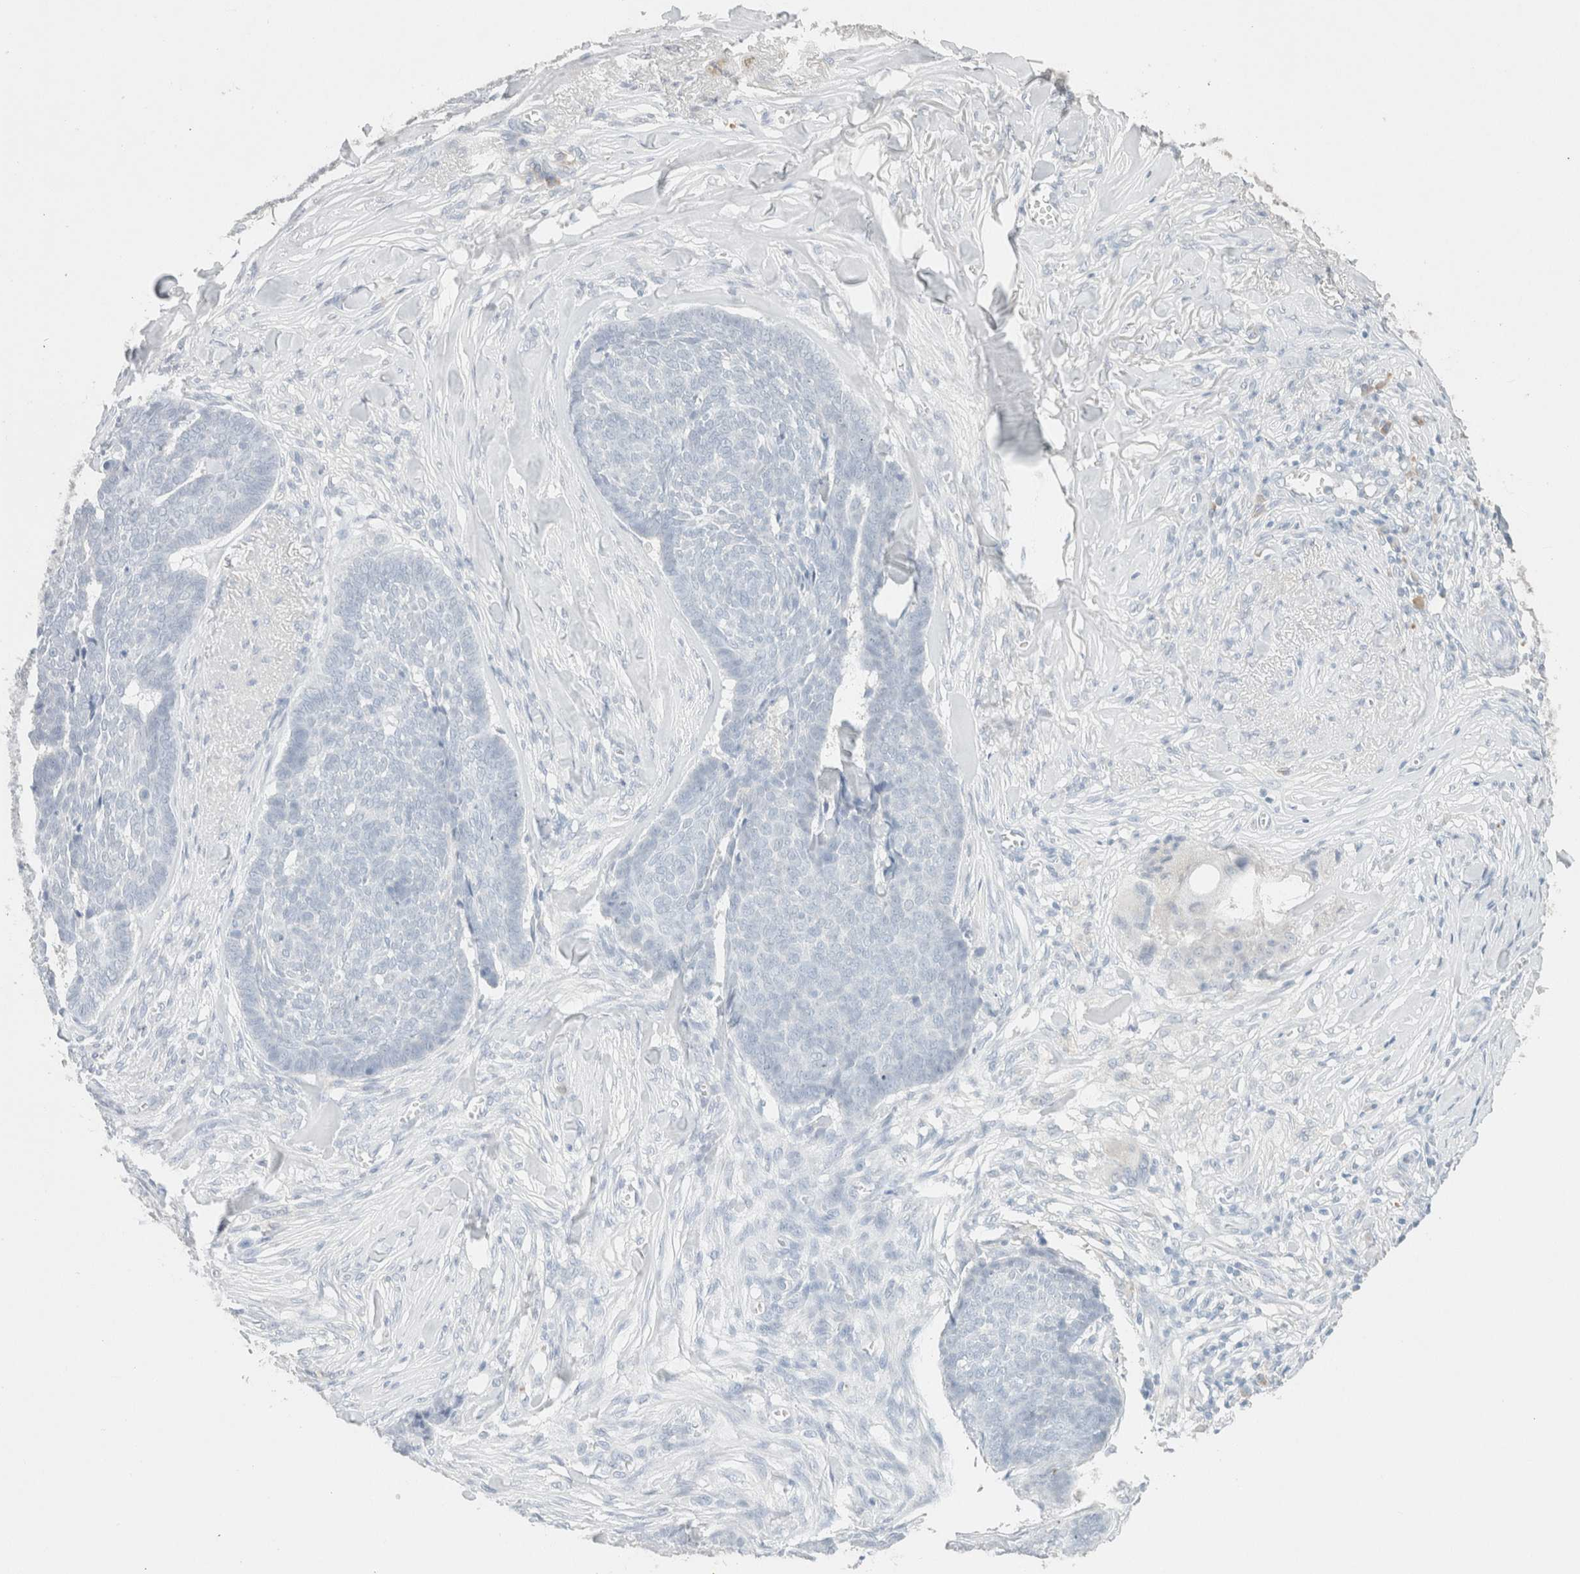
{"staining": {"intensity": "negative", "quantity": "none", "location": "none"}, "tissue": "skin cancer", "cell_type": "Tumor cells", "image_type": "cancer", "snomed": [{"axis": "morphology", "description": "Basal cell carcinoma"}, {"axis": "topography", "description": "Skin"}], "caption": "There is no significant staining in tumor cells of skin cancer.", "gene": "CPA1", "patient": {"sex": "male", "age": 84}}